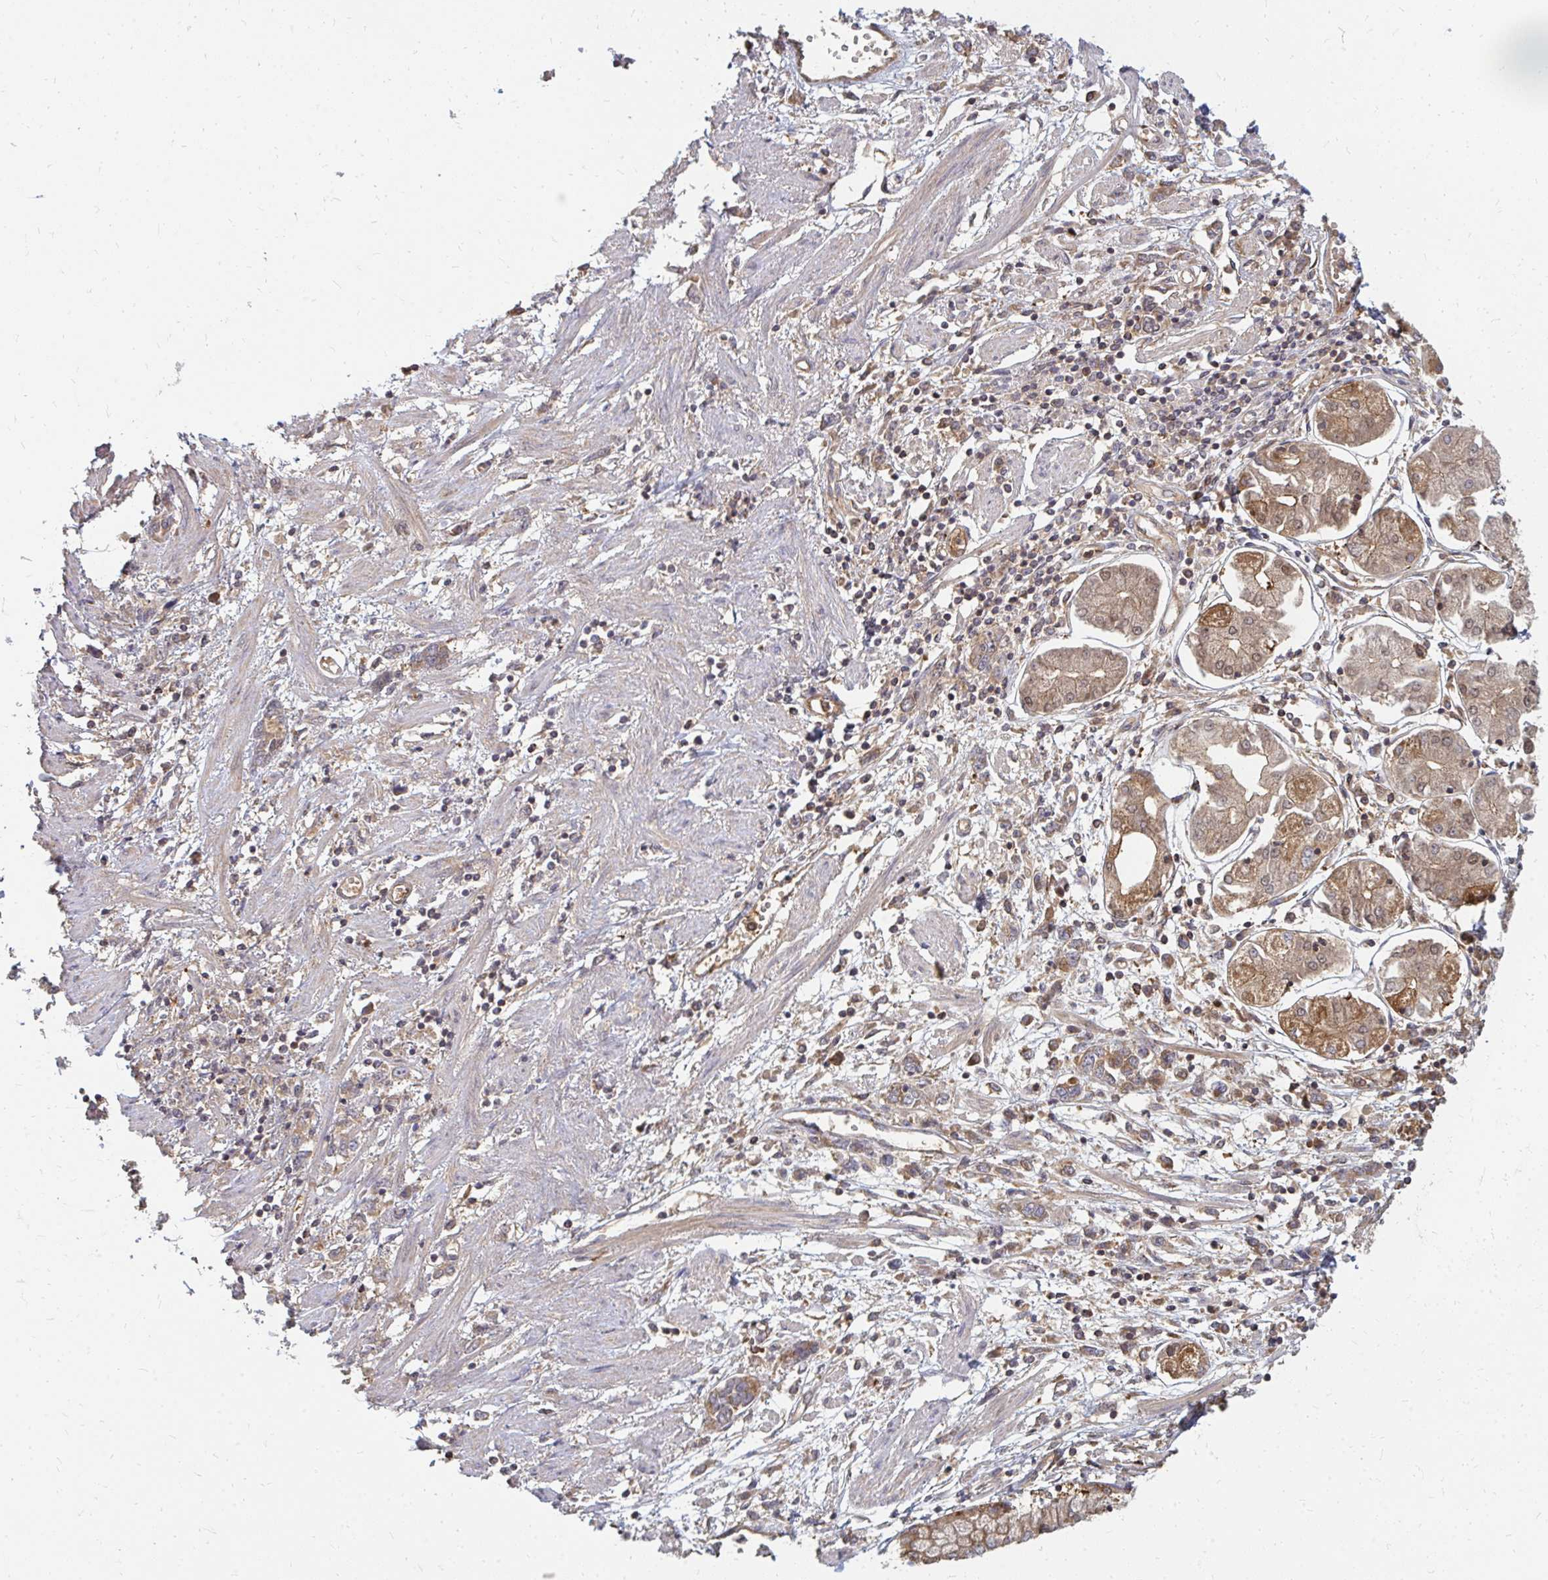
{"staining": {"intensity": "moderate", "quantity": ">75%", "location": "cytoplasmic/membranous"}, "tissue": "stomach cancer", "cell_type": "Tumor cells", "image_type": "cancer", "snomed": [{"axis": "morphology", "description": "Adenocarcinoma, NOS"}, {"axis": "topography", "description": "Stomach"}], "caption": "Immunohistochemical staining of human stomach cancer shows medium levels of moderate cytoplasmic/membranous protein positivity in approximately >75% of tumor cells. (DAB (3,3'-diaminobenzidine) IHC with brightfield microscopy, high magnification).", "gene": "ZNF285", "patient": {"sex": "female", "age": 76}}